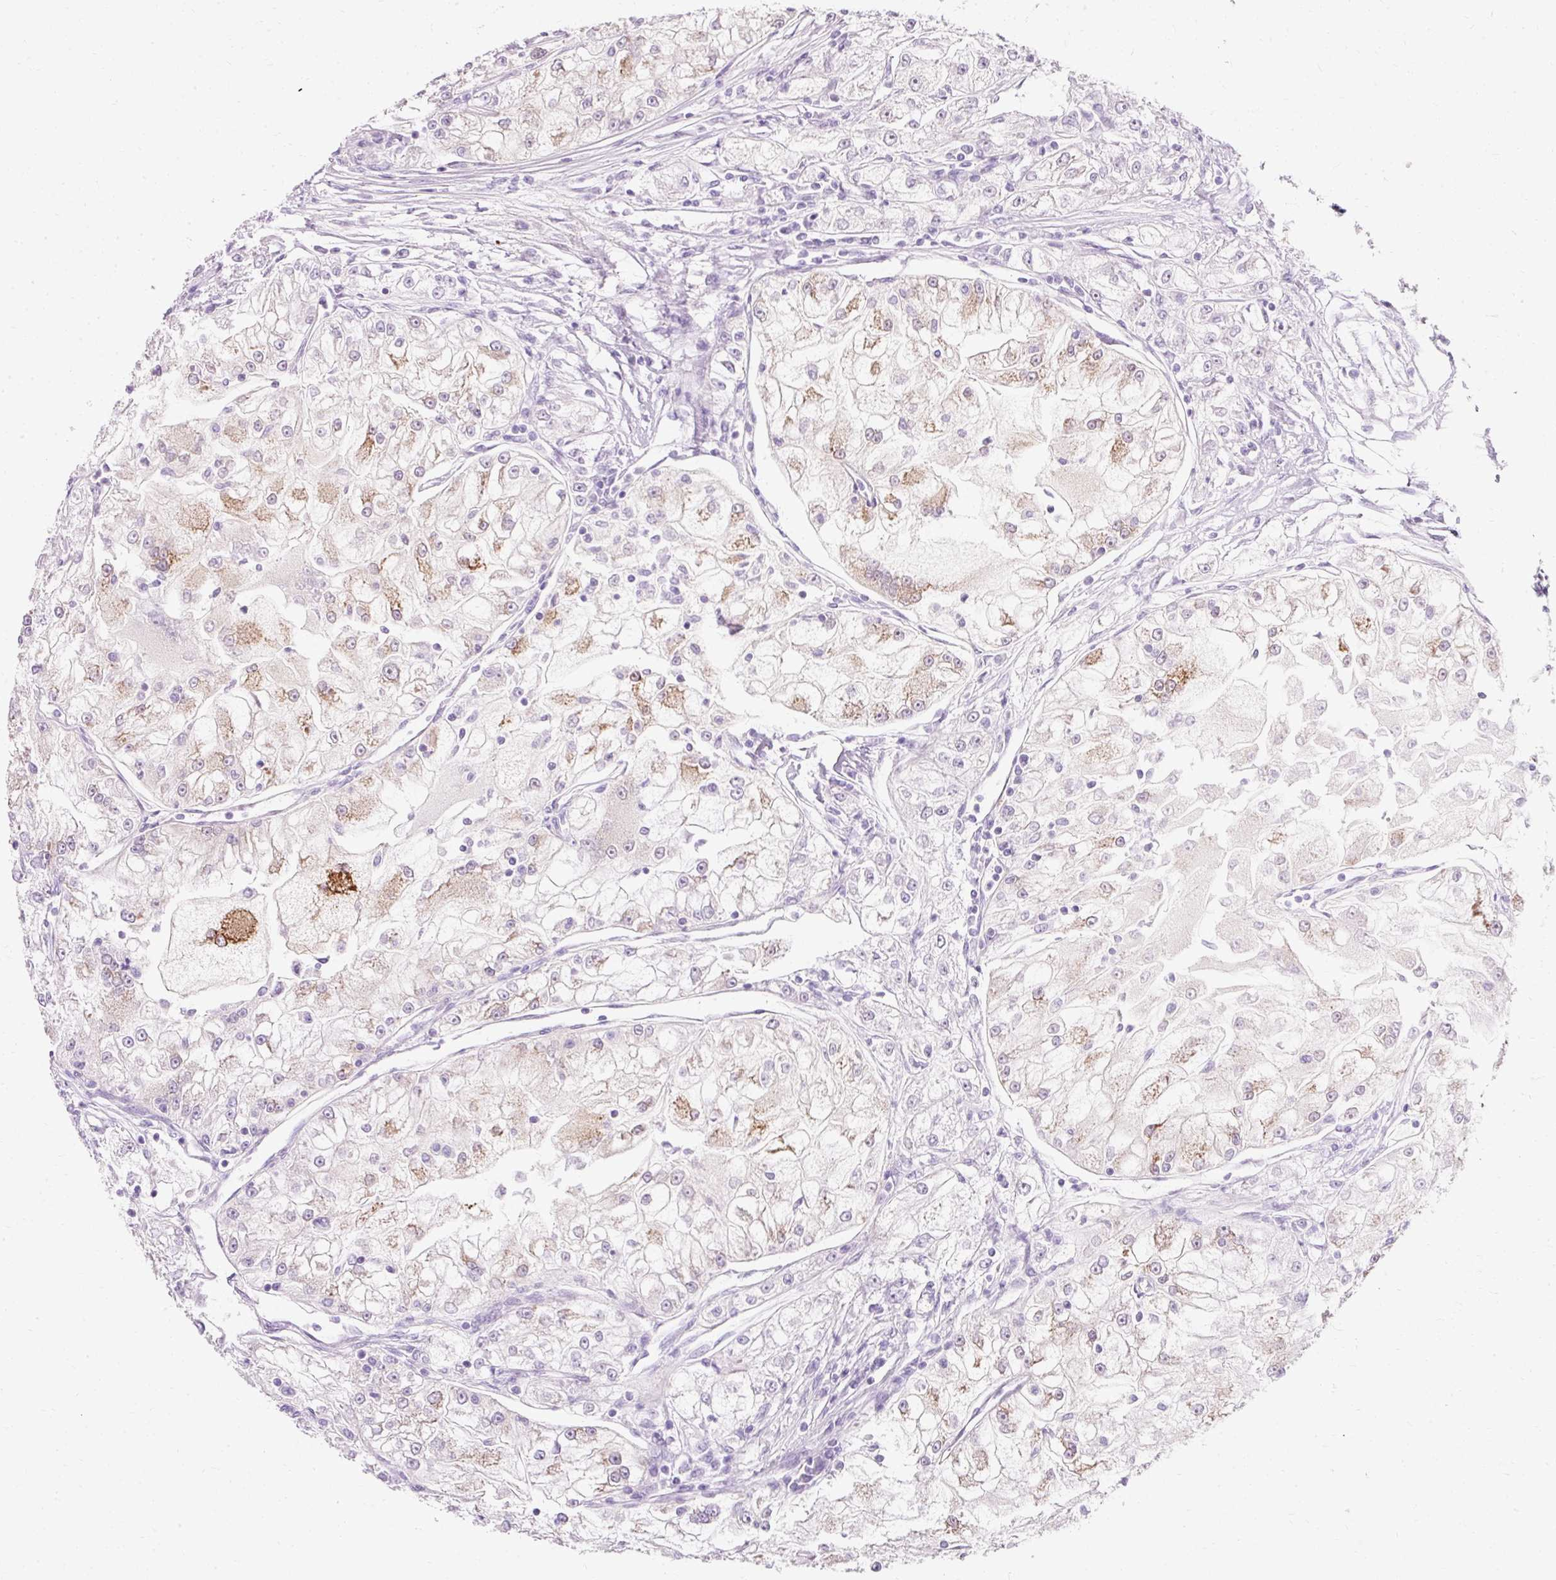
{"staining": {"intensity": "weak", "quantity": "<25%", "location": "cytoplasmic/membranous"}, "tissue": "renal cancer", "cell_type": "Tumor cells", "image_type": "cancer", "snomed": [{"axis": "morphology", "description": "Adenocarcinoma, NOS"}, {"axis": "topography", "description": "Kidney"}], "caption": "DAB immunohistochemical staining of human renal adenocarcinoma demonstrates no significant positivity in tumor cells.", "gene": "CLDN25", "patient": {"sex": "female", "age": 72}}